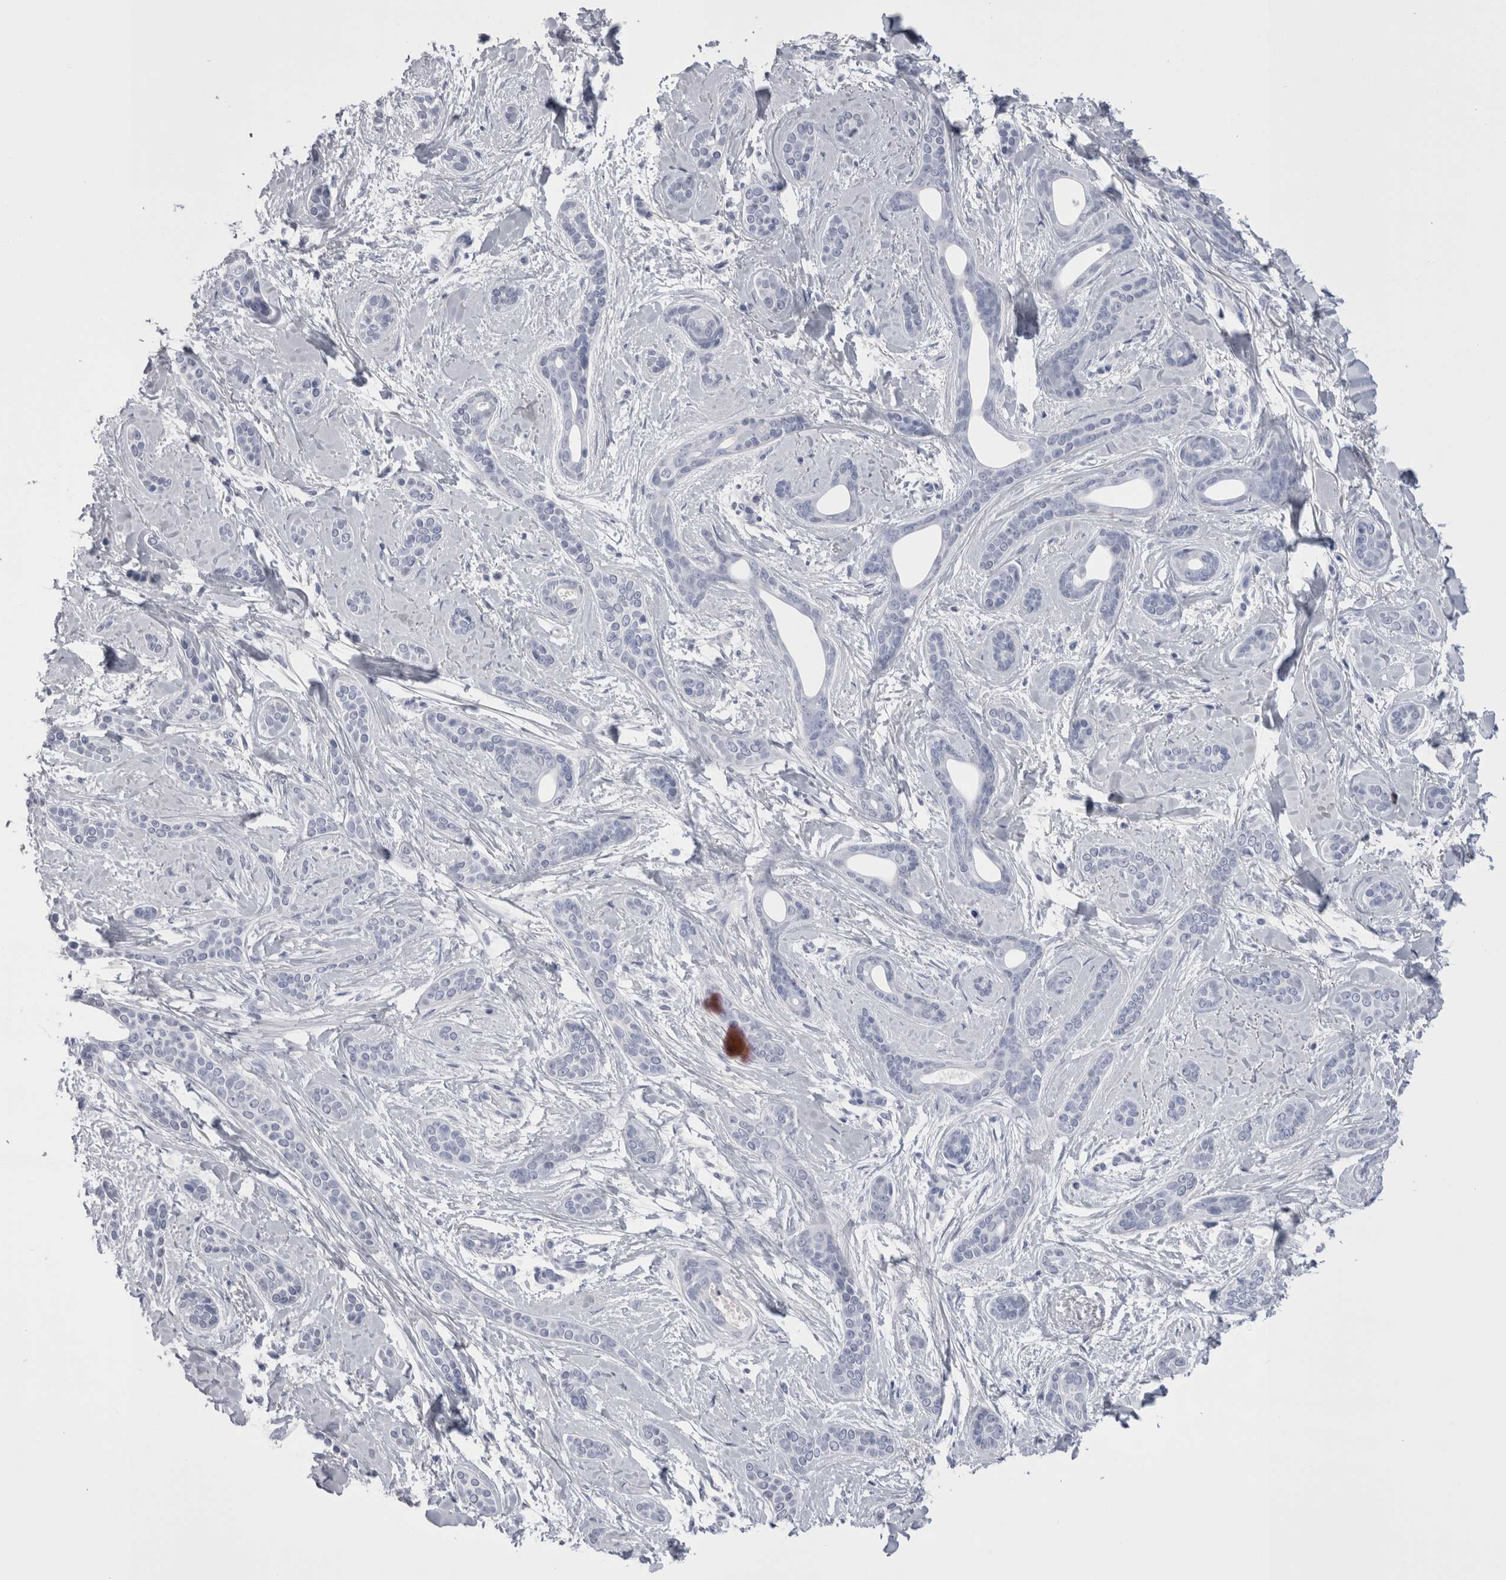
{"staining": {"intensity": "negative", "quantity": "none", "location": "none"}, "tissue": "skin cancer", "cell_type": "Tumor cells", "image_type": "cancer", "snomed": [{"axis": "morphology", "description": "Basal cell carcinoma"}, {"axis": "morphology", "description": "Adnexal tumor, benign"}, {"axis": "topography", "description": "Skin"}], "caption": "DAB immunohistochemical staining of human skin cancer (basal cell carcinoma) exhibits no significant expression in tumor cells. (DAB immunohistochemistry (IHC), high magnification).", "gene": "SUCNR1", "patient": {"sex": "female", "age": 42}}